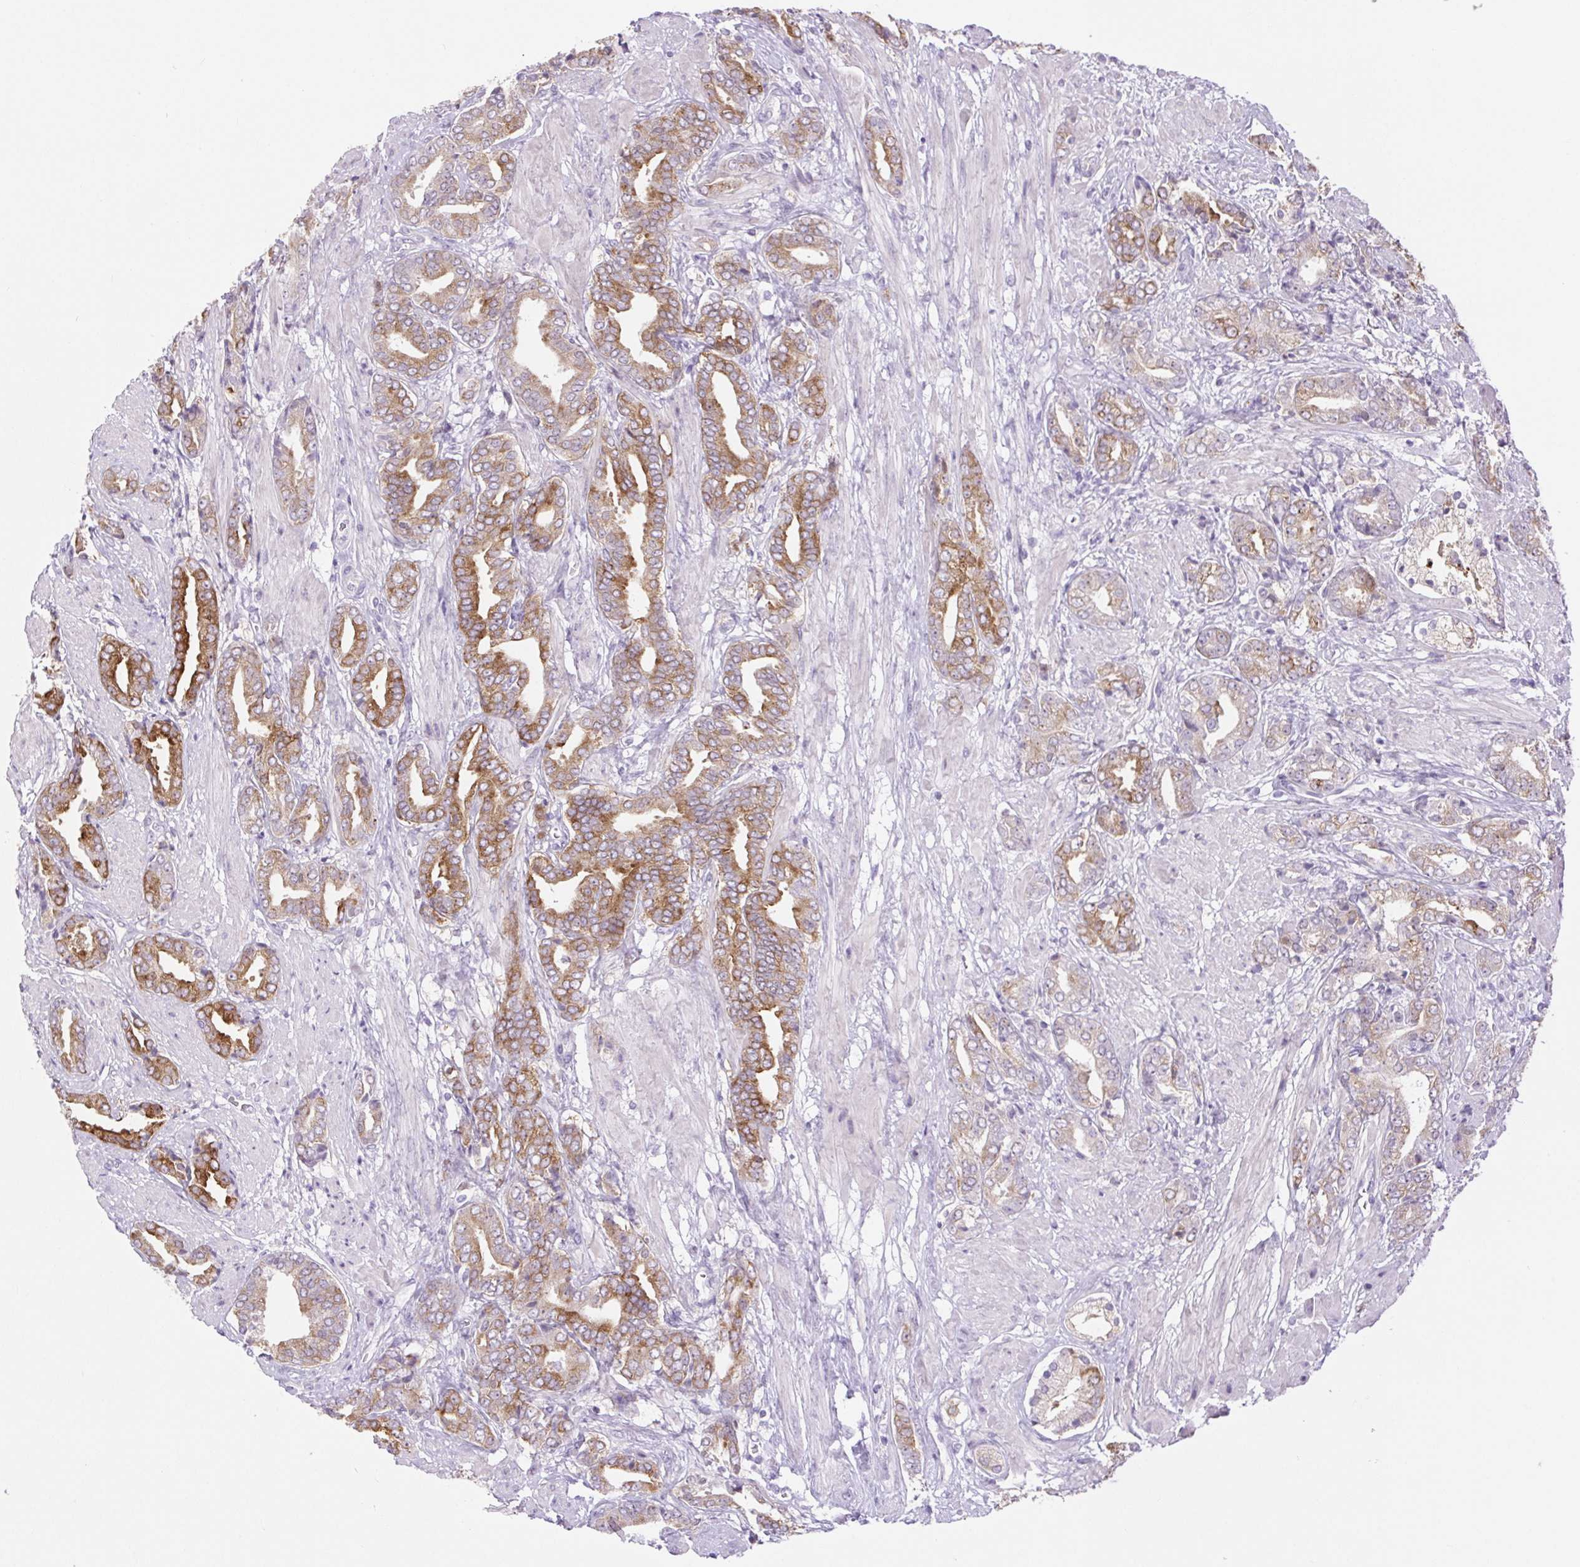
{"staining": {"intensity": "moderate", "quantity": ">75%", "location": "cytoplasmic/membranous"}, "tissue": "prostate cancer", "cell_type": "Tumor cells", "image_type": "cancer", "snomed": [{"axis": "morphology", "description": "Adenocarcinoma, High grade"}, {"axis": "topography", "description": "Prostate"}], "caption": "Human prostate cancer stained with a brown dye demonstrates moderate cytoplasmic/membranous positive staining in about >75% of tumor cells.", "gene": "BCAS1", "patient": {"sex": "male", "age": 56}}